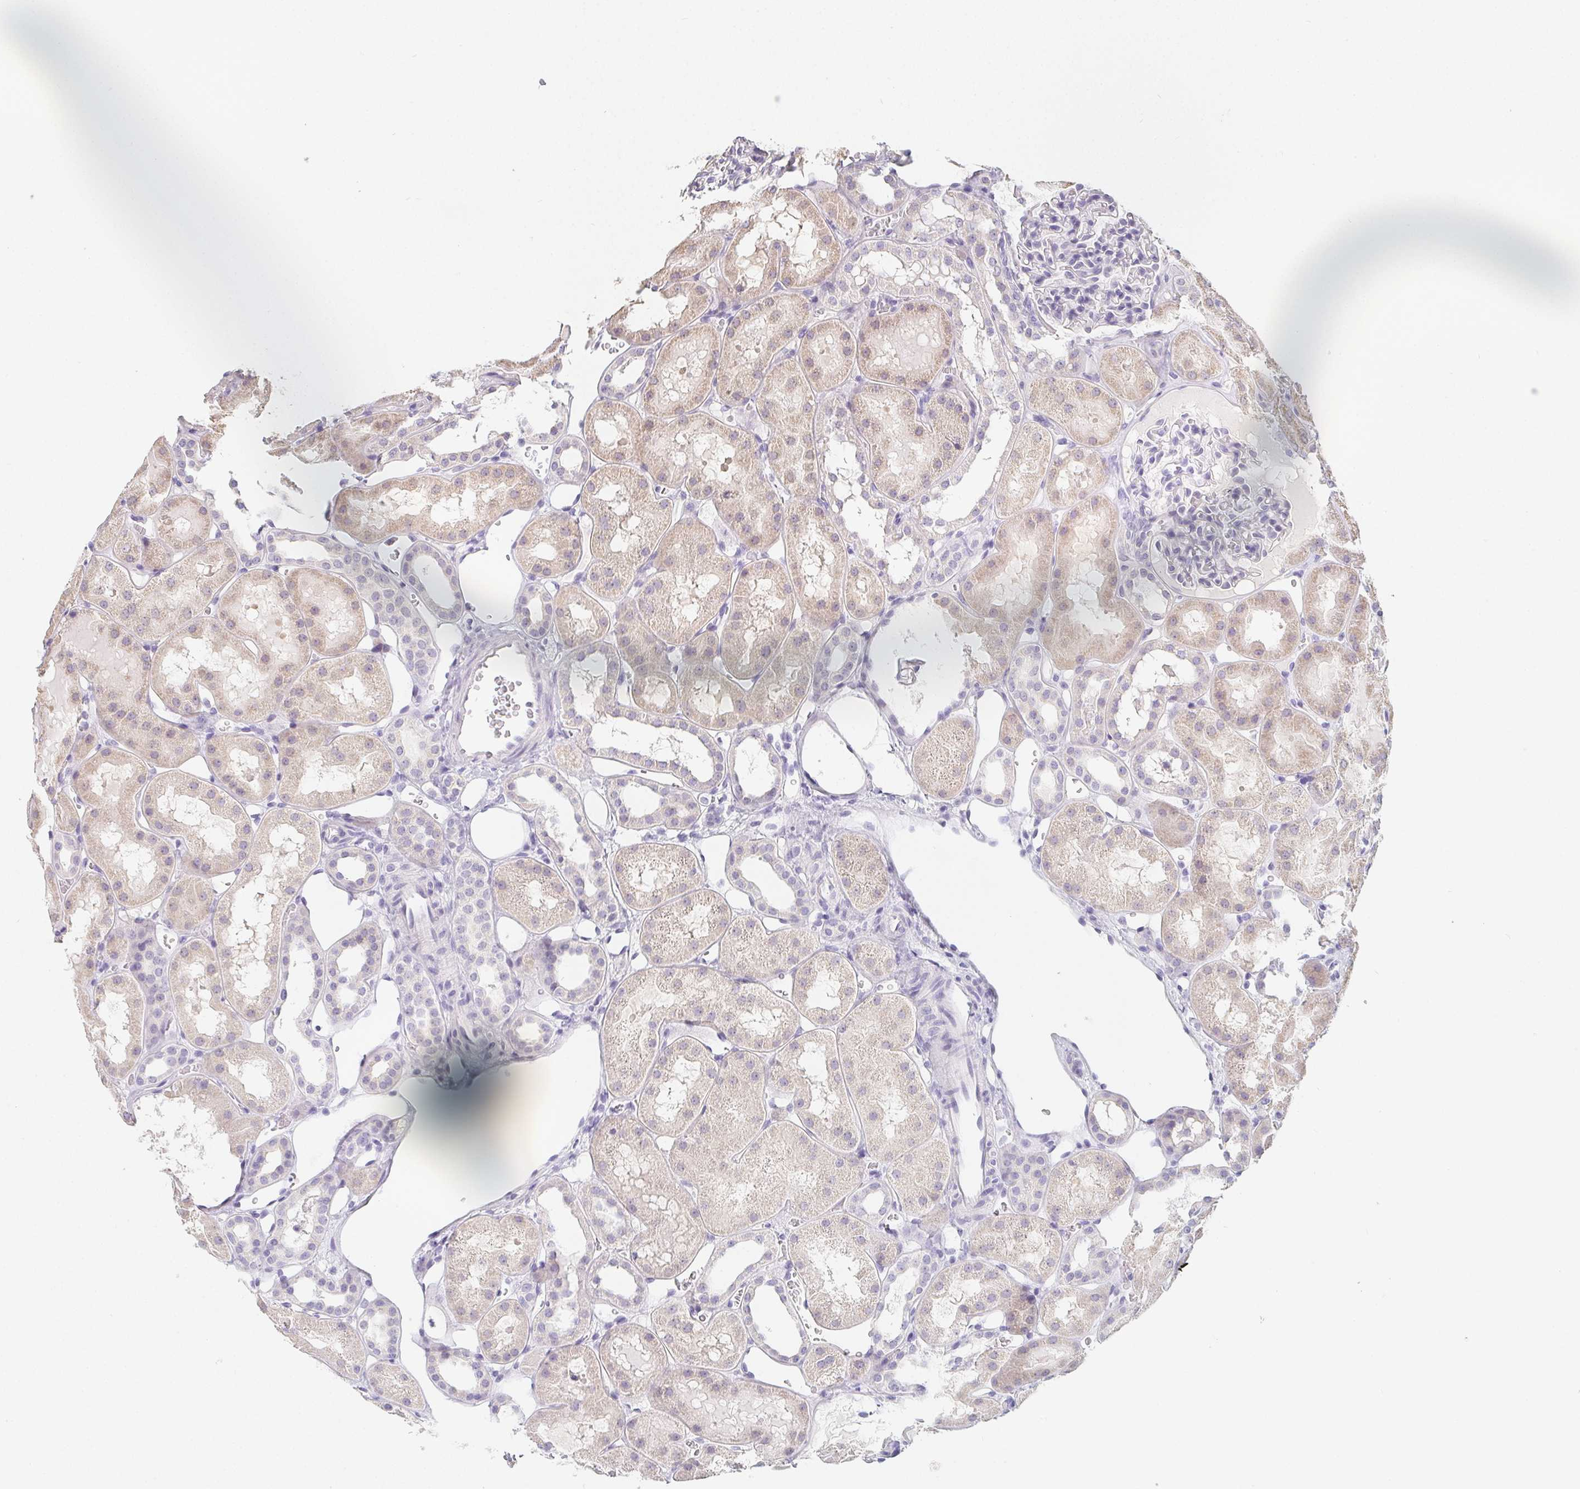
{"staining": {"intensity": "negative", "quantity": "none", "location": "none"}, "tissue": "kidney", "cell_type": "Cells in glomeruli", "image_type": "normal", "snomed": [{"axis": "morphology", "description": "Normal tissue, NOS"}, {"axis": "topography", "description": "Kidney"}, {"axis": "topography", "description": "Urinary bladder"}], "caption": "An image of kidney stained for a protein displays no brown staining in cells in glomeruli.", "gene": "GLIPR1L1", "patient": {"sex": "male", "age": 16}}